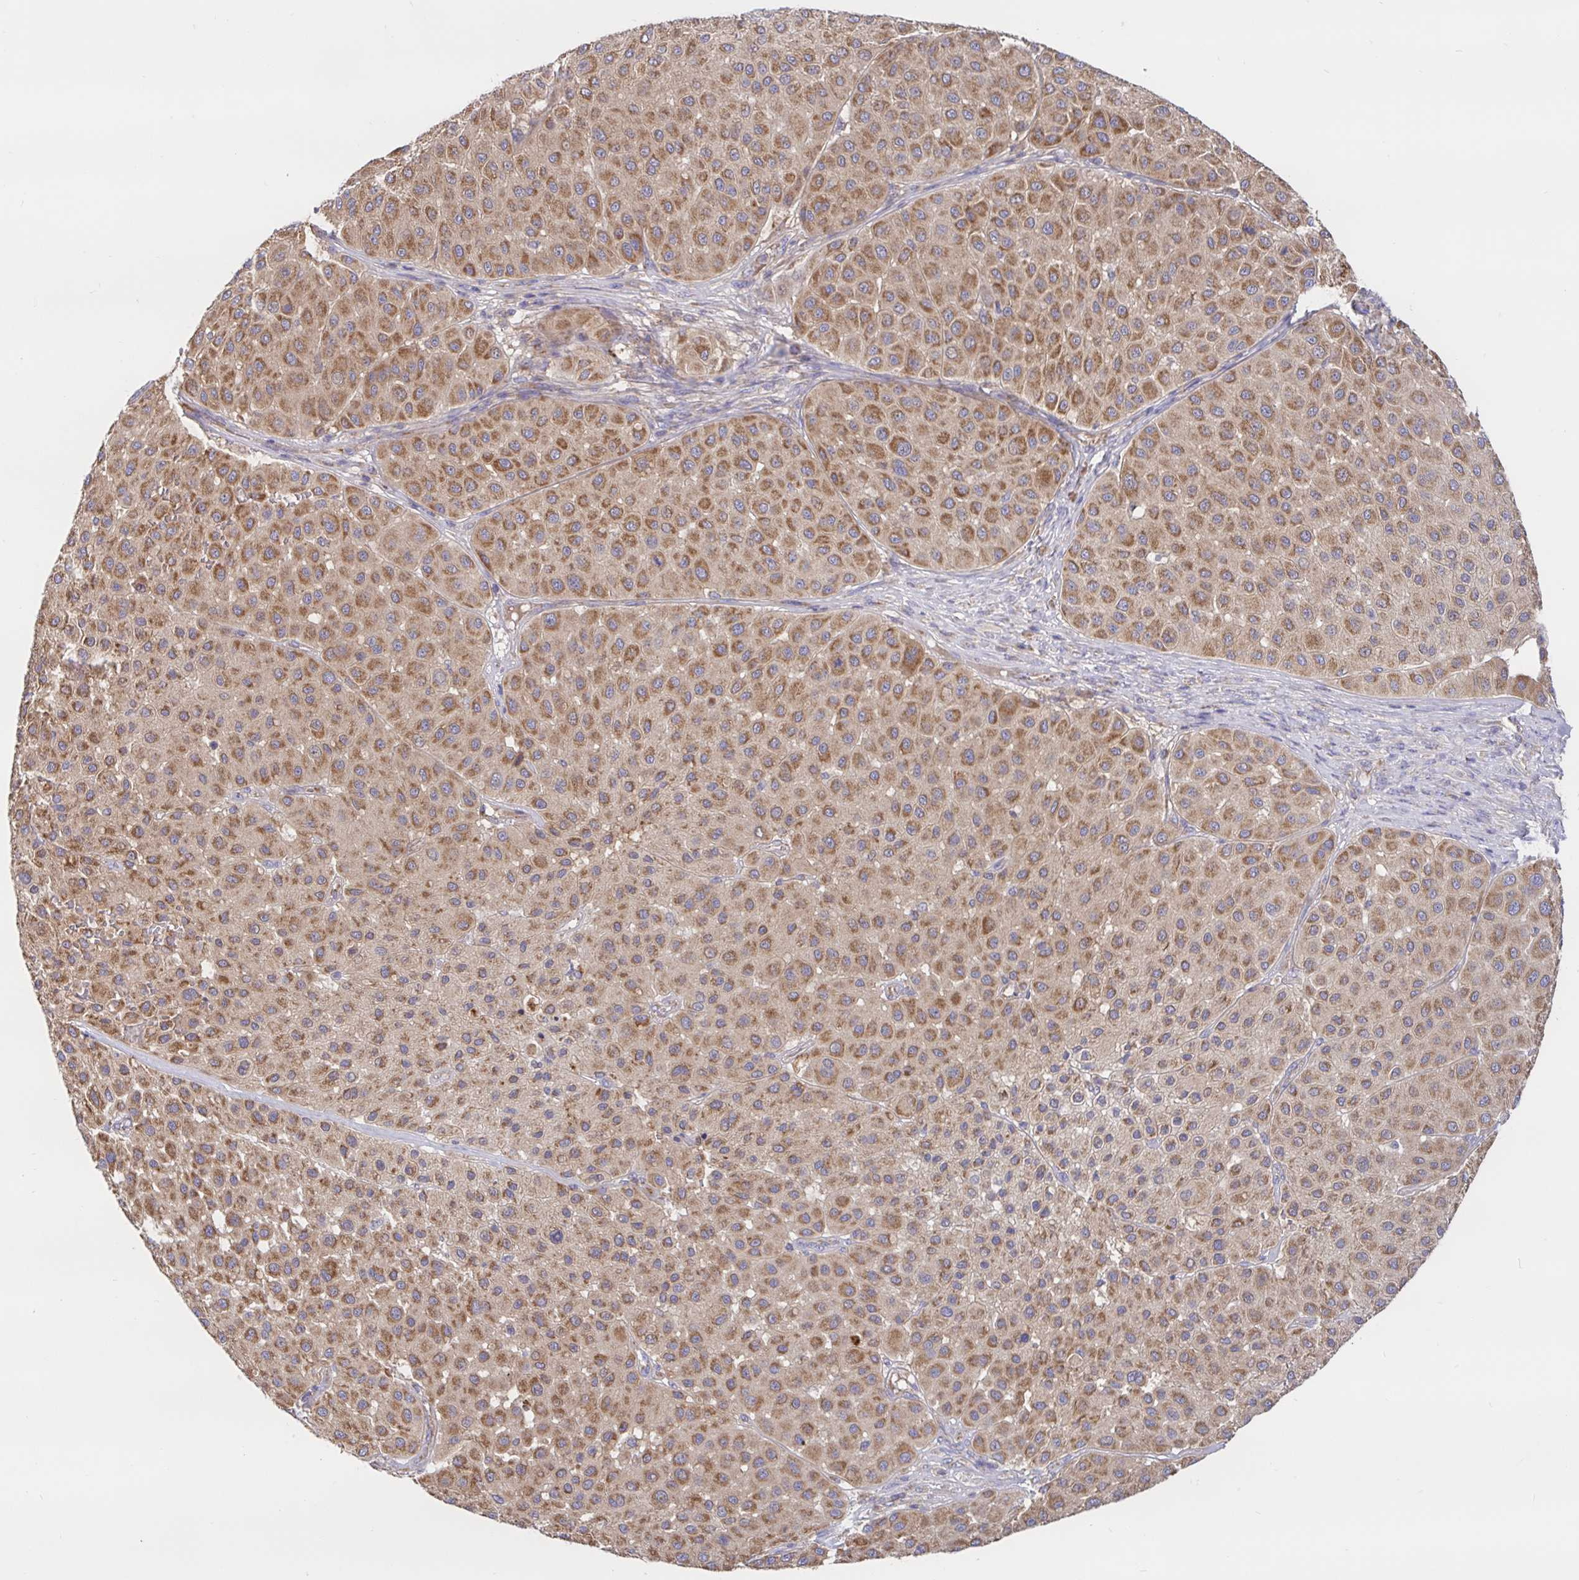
{"staining": {"intensity": "moderate", "quantity": ">75%", "location": "cytoplasmic/membranous"}, "tissue": "melanoma", "cell_type": "Tumor cells", "image_type": "cancer", "snomed": [{"axis": "morphology", "description": "Malignant melanoma, Metastatic site"}, {"axis": "topography", "description": "Smooth muscle"}], "caption": "Human melanoma stained with a brown dye exhibits moderate cytoplasmic/membranous positive staining in about >75% of tumor cells.", "gene": "PRDX3", "patient": {"sex": "male", "age": 41}}